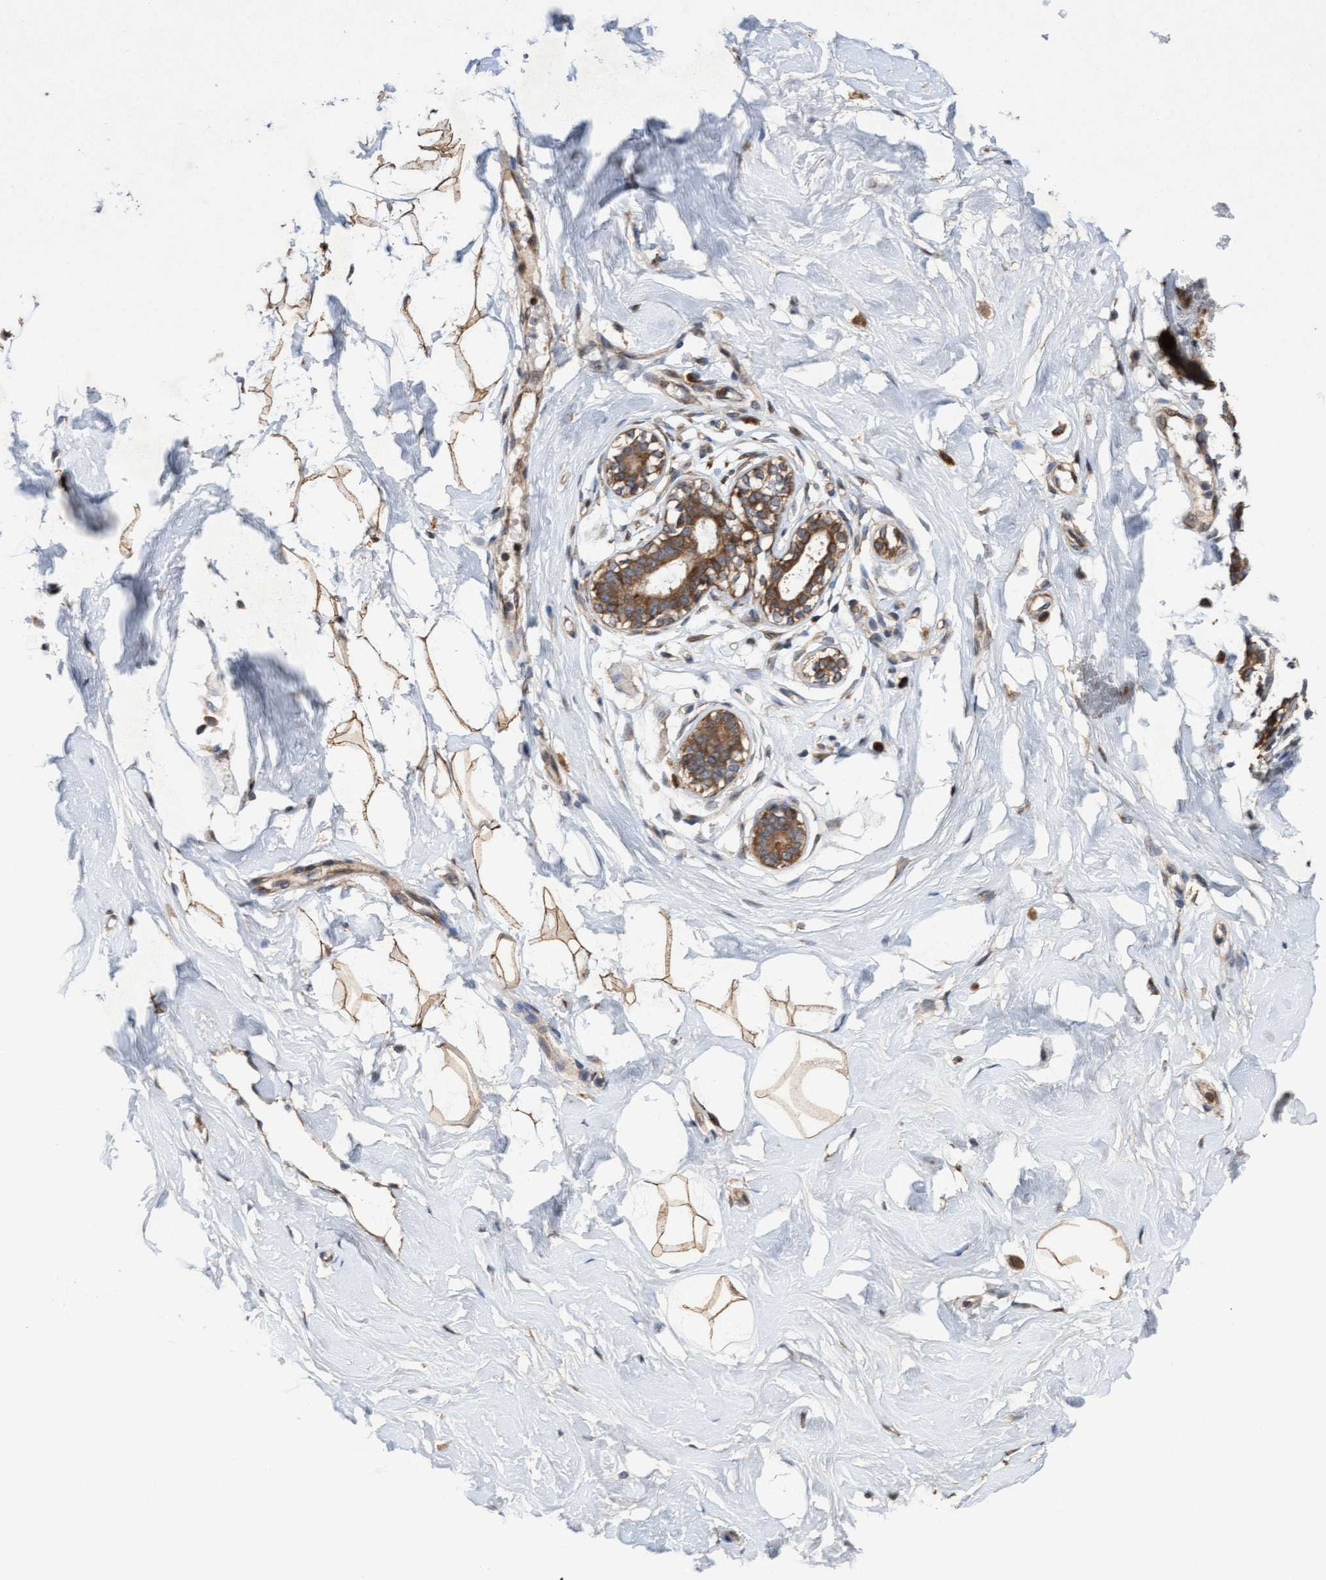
{"staining": {"intensity": "weak", "quantity": "25%-75%", "location": "cytoplasmic/membranous"}, "tissue": "breast", "cell_type": "Adipocytes", "image_type": "normal", "snomed": [{"axis": "morphology", "description": "Normal tissue, NOS"}, {"axis": "topography", "description": "Breast"}], "caption": "Immunohistochemistry of unremarkable human breast shows low levels of weak cytoplasmic/membranous staining in approximately 25%-75% of adipocytes.", "gene": "ELP5", "patient": {"sex": "female", "age": 23}}